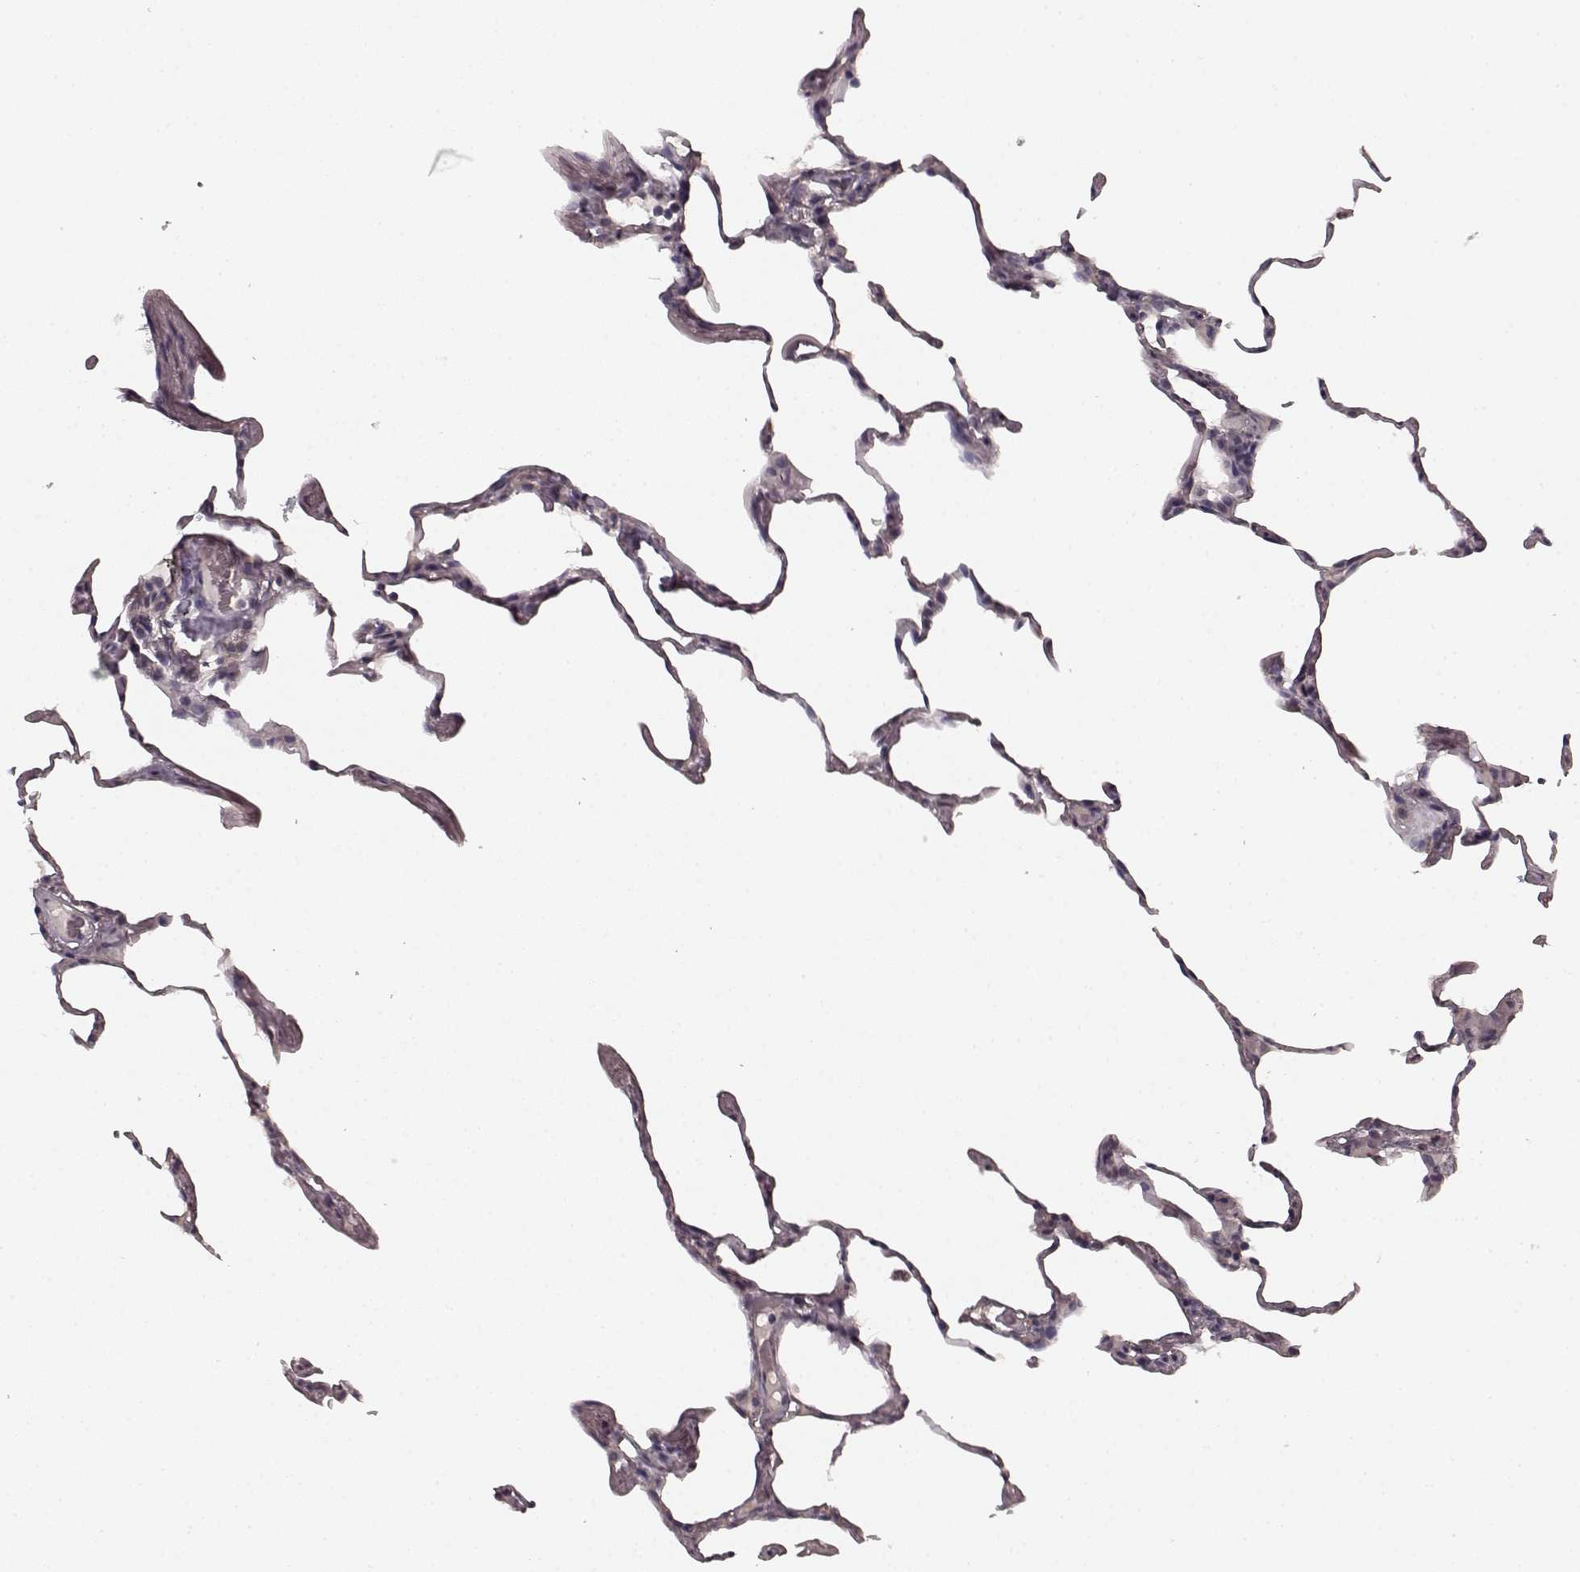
{"staining": {"intensity": "negative", "quantity": "none", "location": "none"}, "tissue": "lung", "cell_type": "Alveolar cells", "image_type": "normal", "snomed": [{"axis": "morphology", "description": "Normal tissue, NOS"}, {"axis": "topography", "description": "Lung"}], "caption": "Immunohistochemistry histopathology image of normal lung: lung stained with DAB reveals no significant protein staining in alveolar cells.", "gene": "PRKCE", "patient": {"sex": "female", "age": 57}}